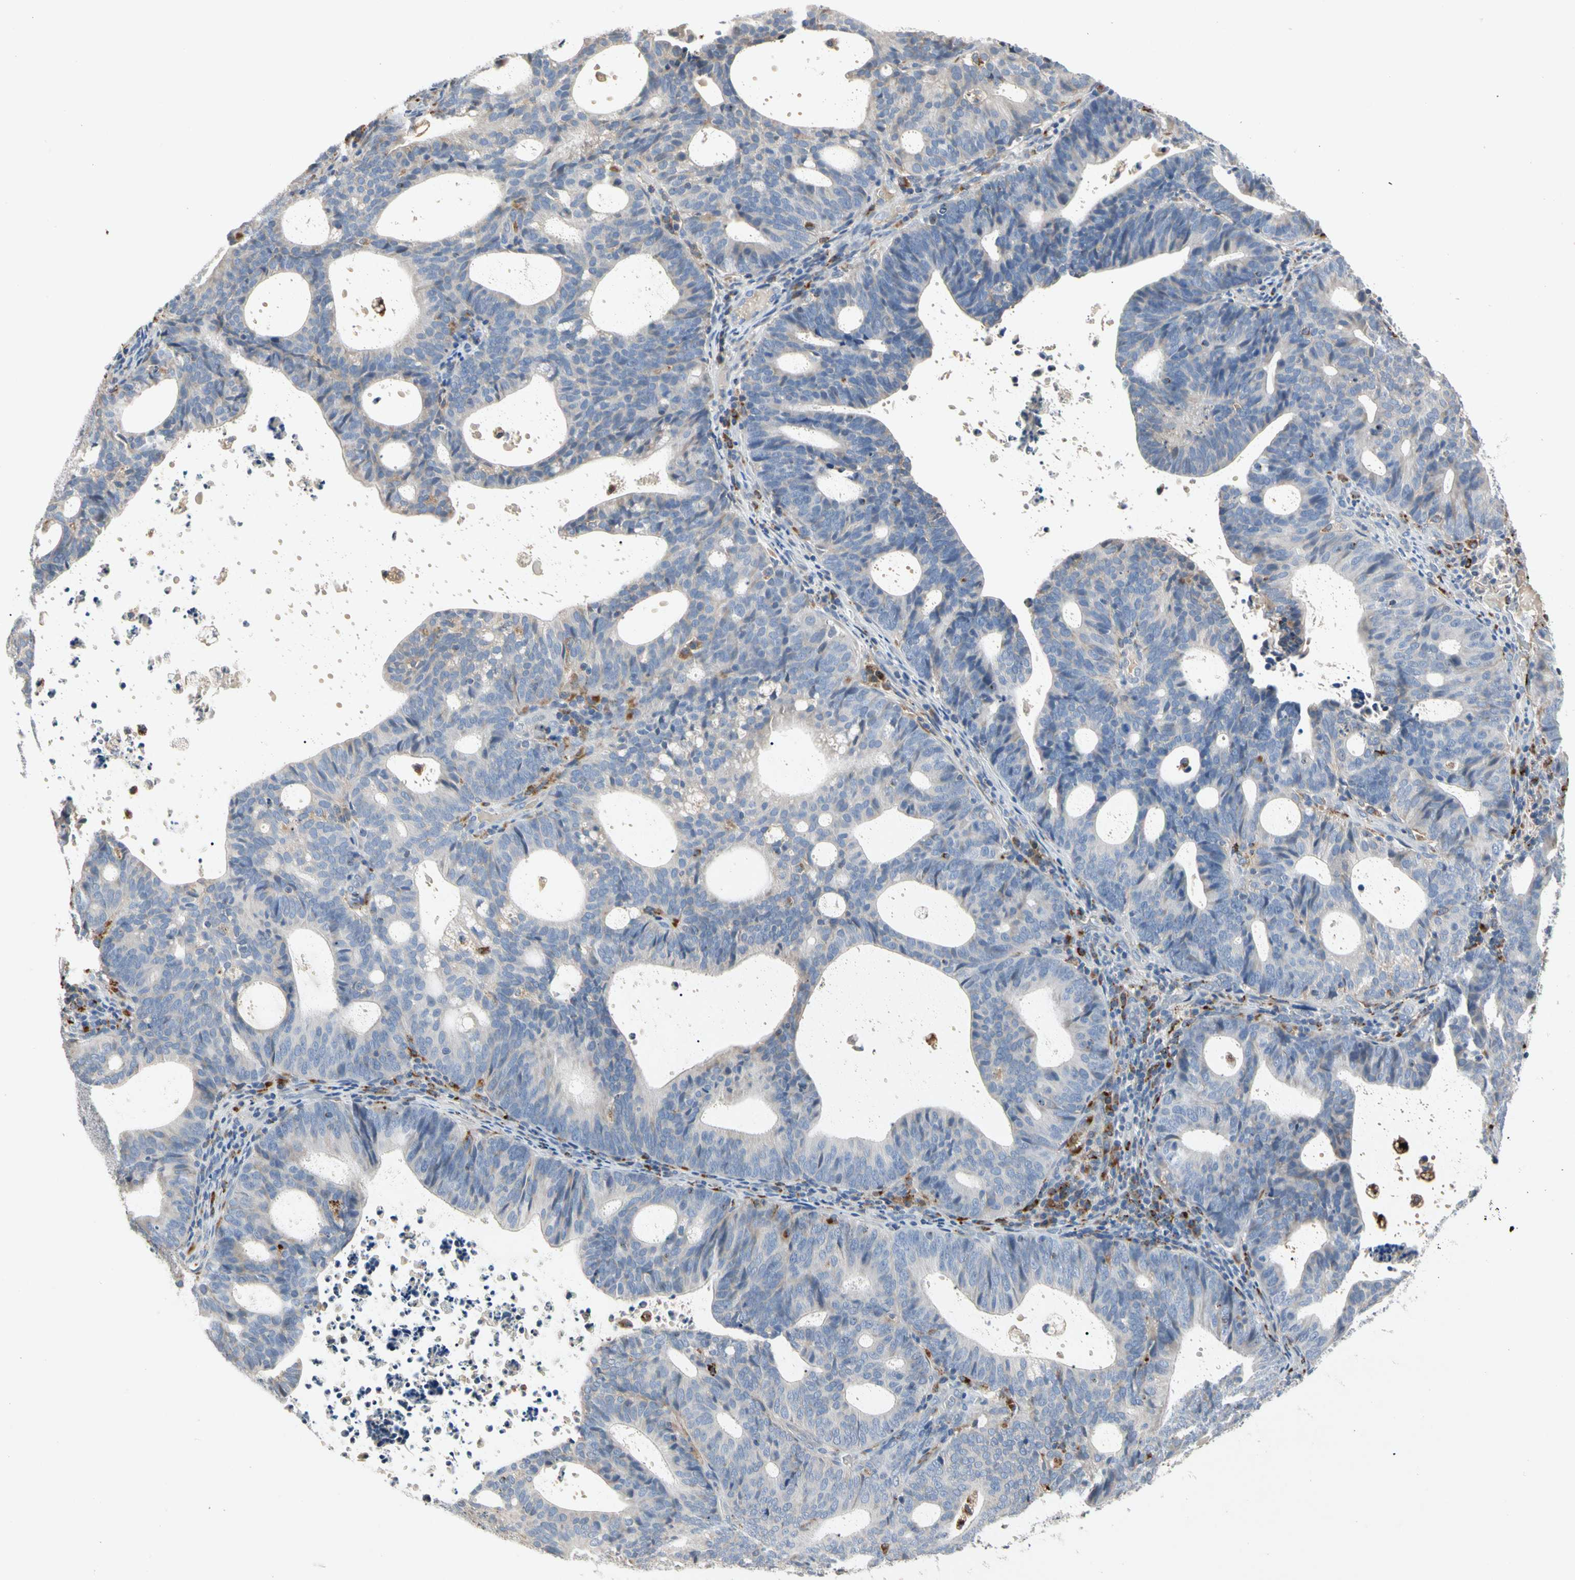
{"staining": {"intensity": "weak", "quantity": "<25%", "location": "cytoplasmic/membranous"}, "tissue": "endometrial cancer", "cell_type": "Tumor cells", "image_type": "cancer", "snomed": [{"axis": "morphology", "description": "Adenocarcinoma, NOS"}, {"axis": "topography", "description": "Uterus"}], "caption": "Adenocarcinoma (endometrial) stained for a protein using immunohistochemistry (IHC) reveals no expression tumor cells.", "gene": "ADA2", "patient": {"sex": "female", "age": 83}}